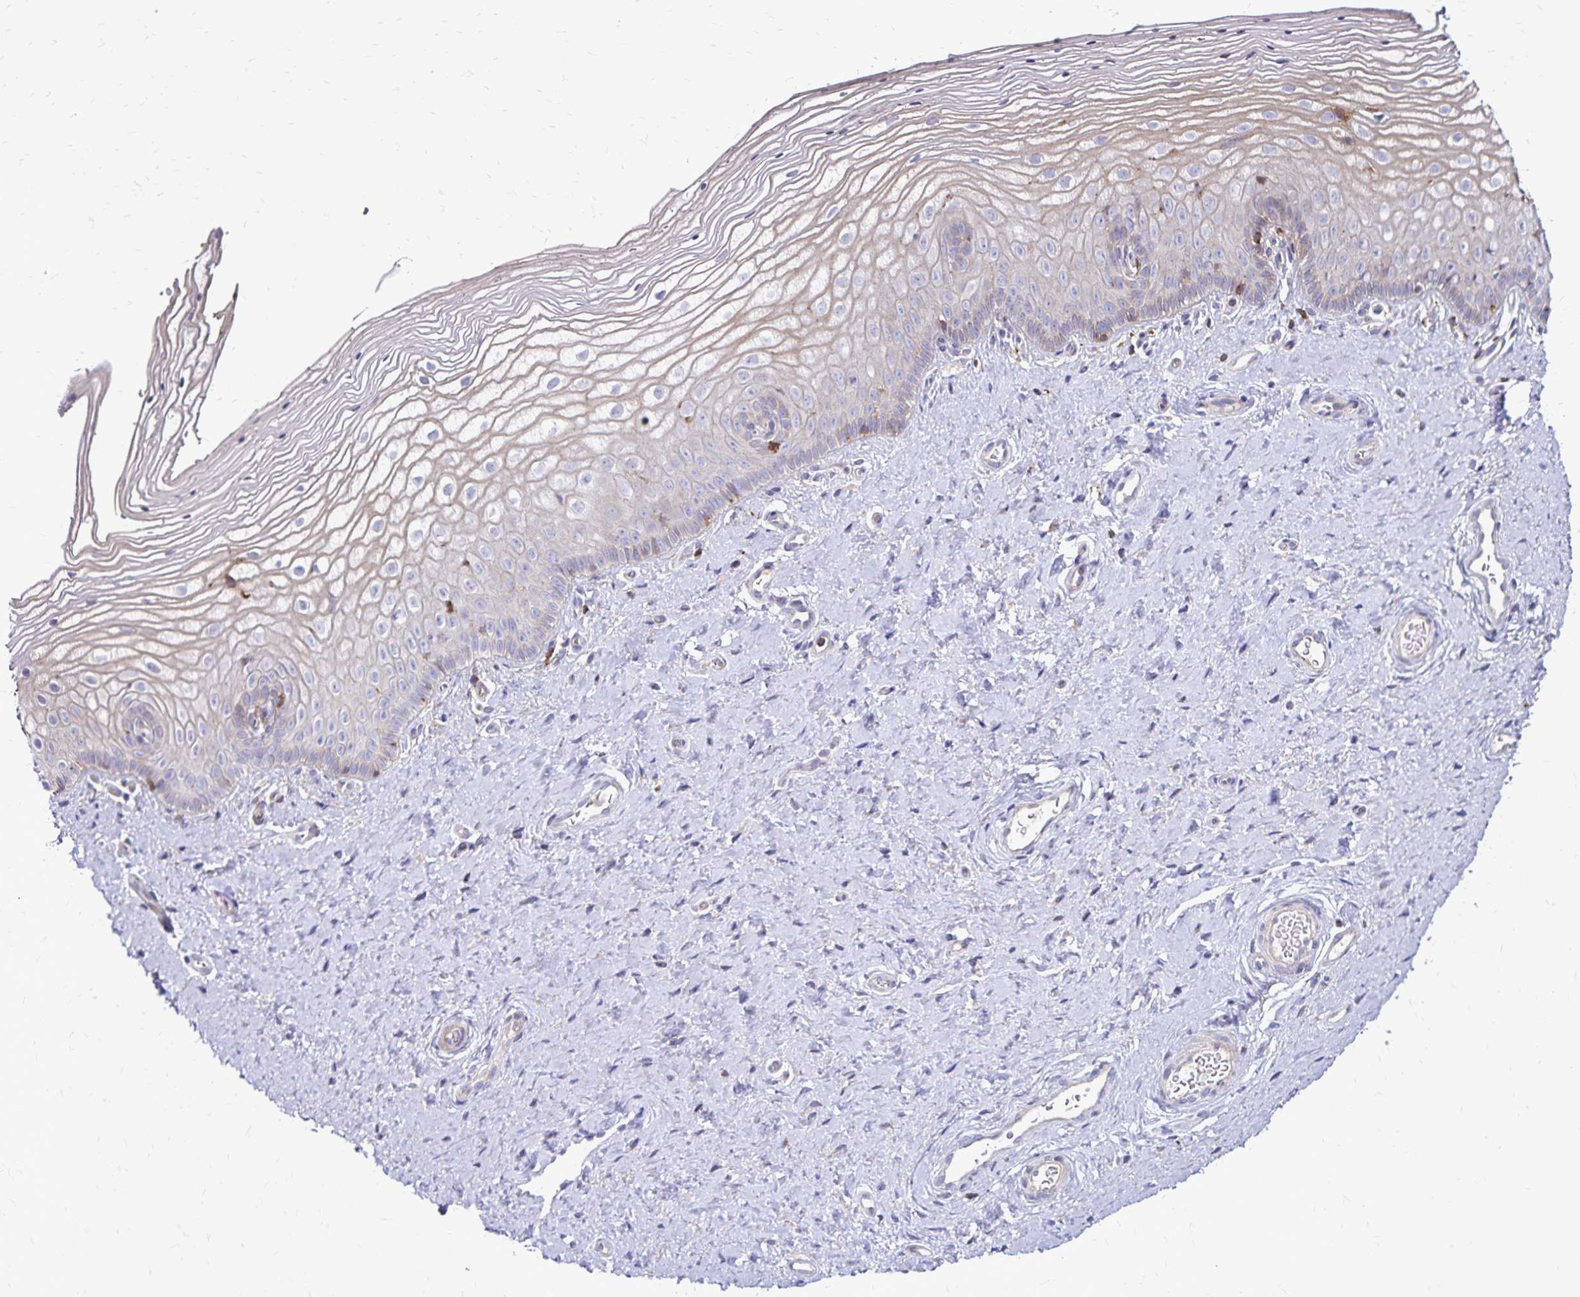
{"staining": {"intensity": "weak", "quantity": "25%-75%", "location": "cytoplasmic/membranous"}, "tissue": "vagina", "cell_type": "Squamous epithelial cells", "image_type": "normal", "snomed": [{"axis": "morphology", "description": "Normal tissue, NOS"}, {"axis": "topography", "description": "Vagina"}], "caption": "This image shows immunohistochemistry staining of unremarkable vagina, with low weak cytoplasmic/membranous expression in approximately 25%-75% of squamous epithelial cells.", "gene": "NAGPA", "patient": {"sex": "female", "age": 39}}